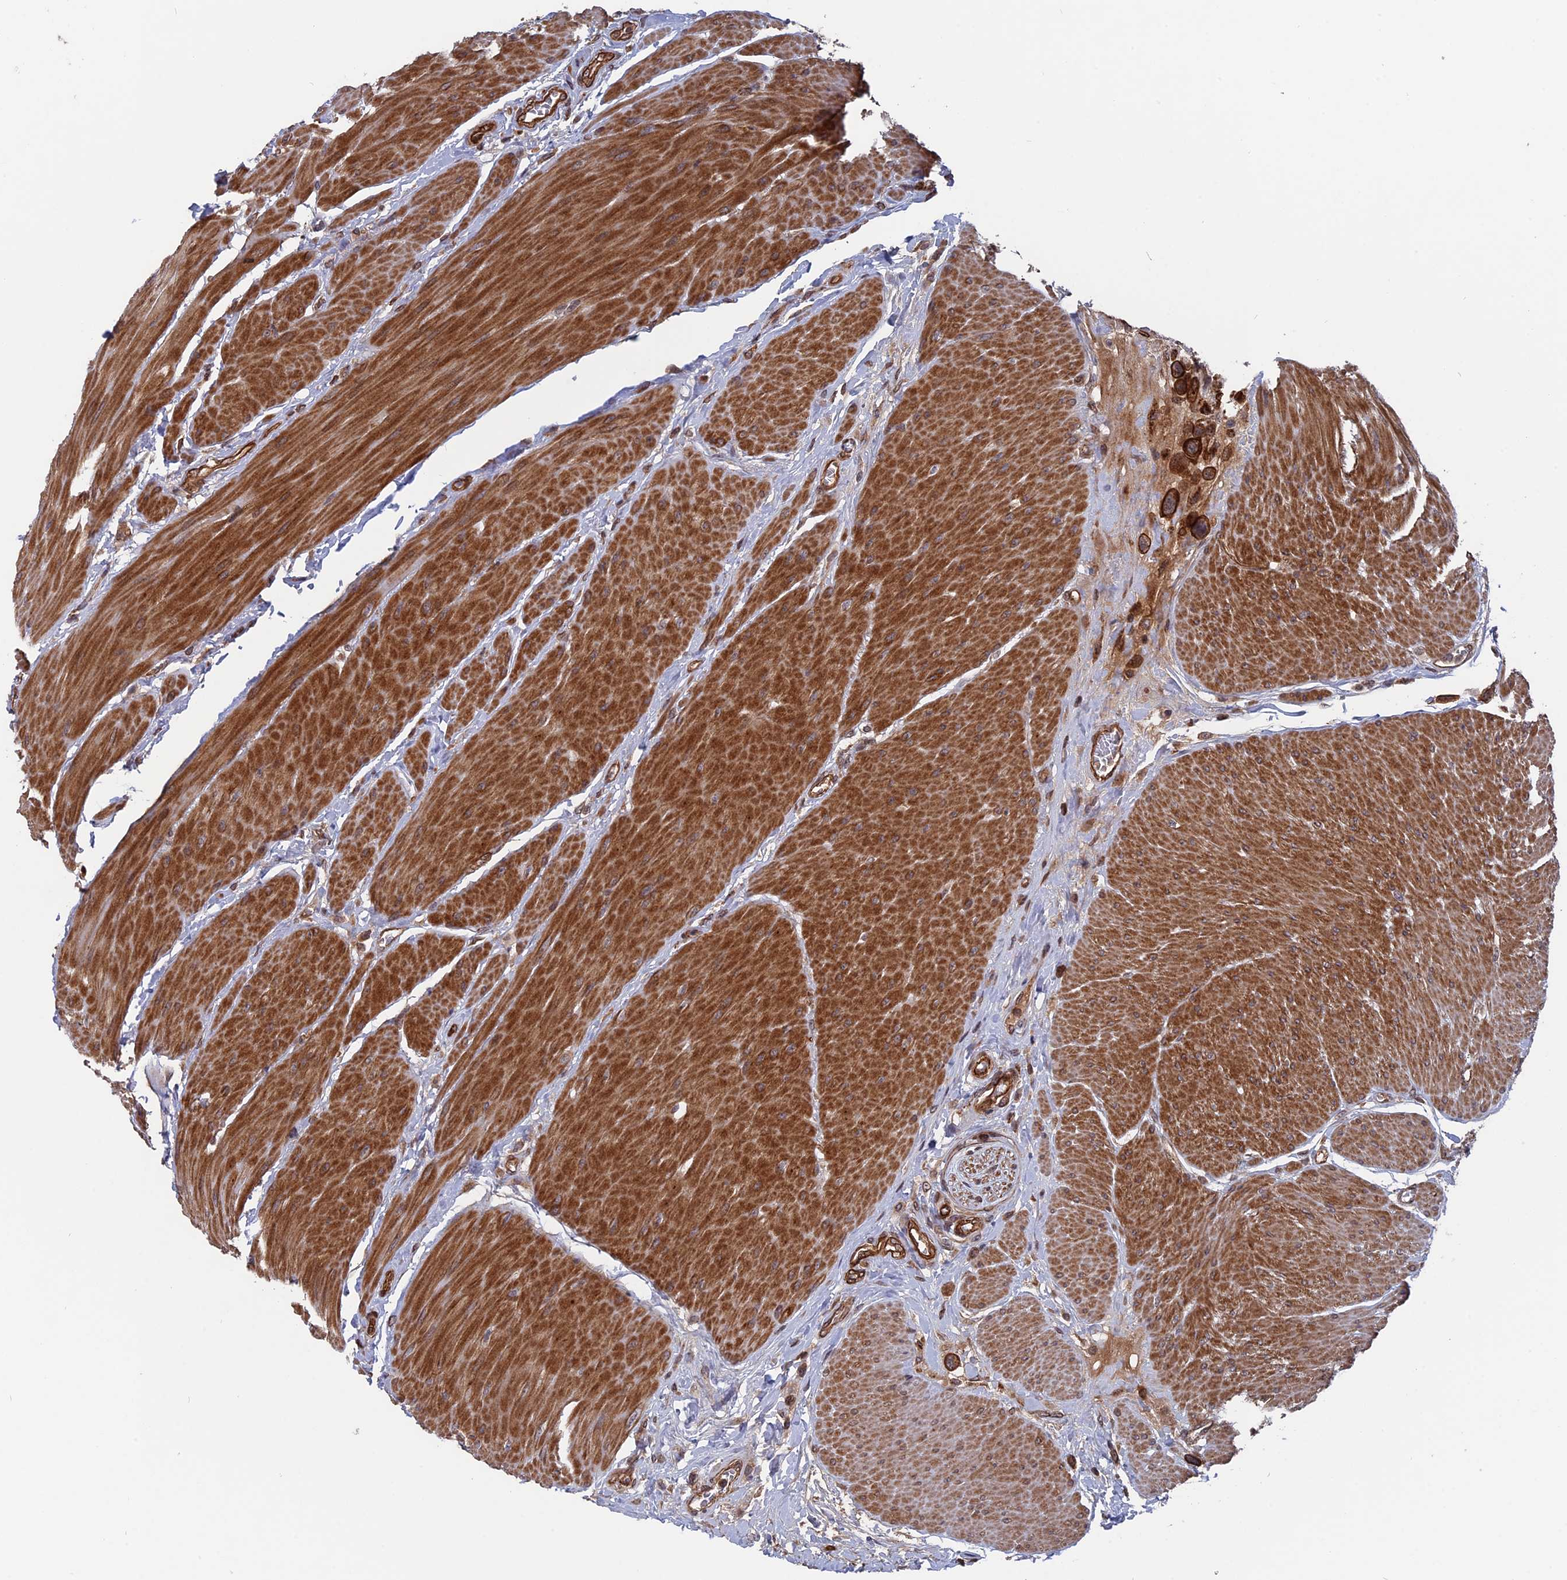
{"staining": {"intensity": "strong", "quantity": ">75%", "location": "cytoplasmic/membranous"}, "tissue": "urothelial cancer", "cell_type": "Tumor cells", "image_type": "cancer", "snomed": [{"axis": "morphology", "description": "Urothelial carcinoma, High grade"}, {"axis": "topography", "description": "Urinary bladder"}], "caption": "Urothelial carcinoma (high-grade) stained with a protein marker reveals strong staining in tumor cells.", "gene": "NOSIP", "patient": {"sex": "male", "age": 50}}